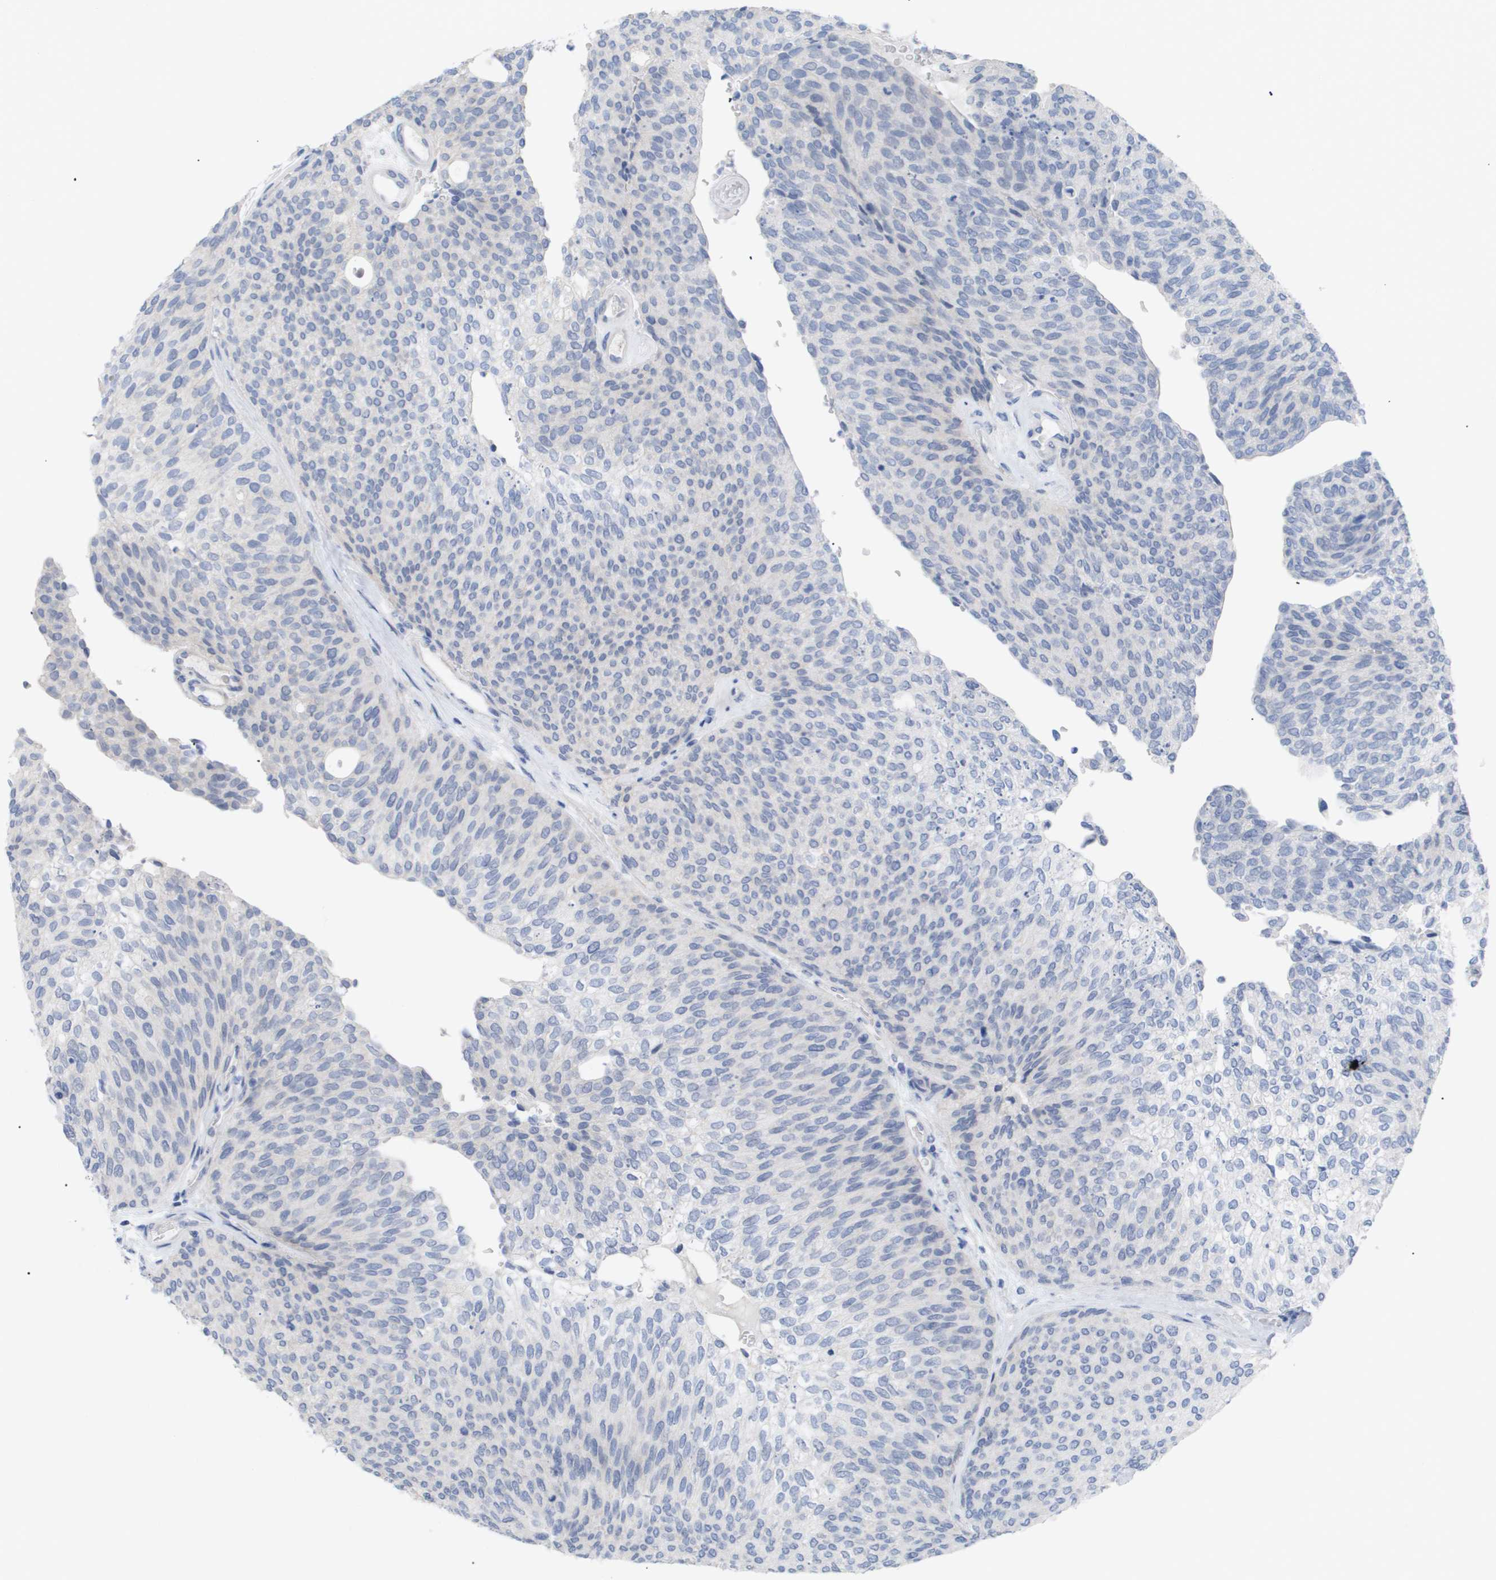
{"staining": {"intensity": "negative", "quantity": "none", "location": "none"}, "tissue": "urothelial cancer", "cell_type": "Tumor cells", "image_type": "cancer", "snomed": [{"axis": "morphology", "description": "Urothelial carcinoma, Low grade"}, {"axis": "topography", "description": "Urinary bladder"}], "caption": "Immunohistochemical staining of urothelial carcinoma (low-grade) demonstrates no significant expression in tumor cells. The staining was performed using DAB to visualize the protein expression in brown, while the nuclei were stained in blue with hematoxylin (Magnification: 20x).", "gene": "CAV3", "patient": {"sex": "female", "age": 79}}